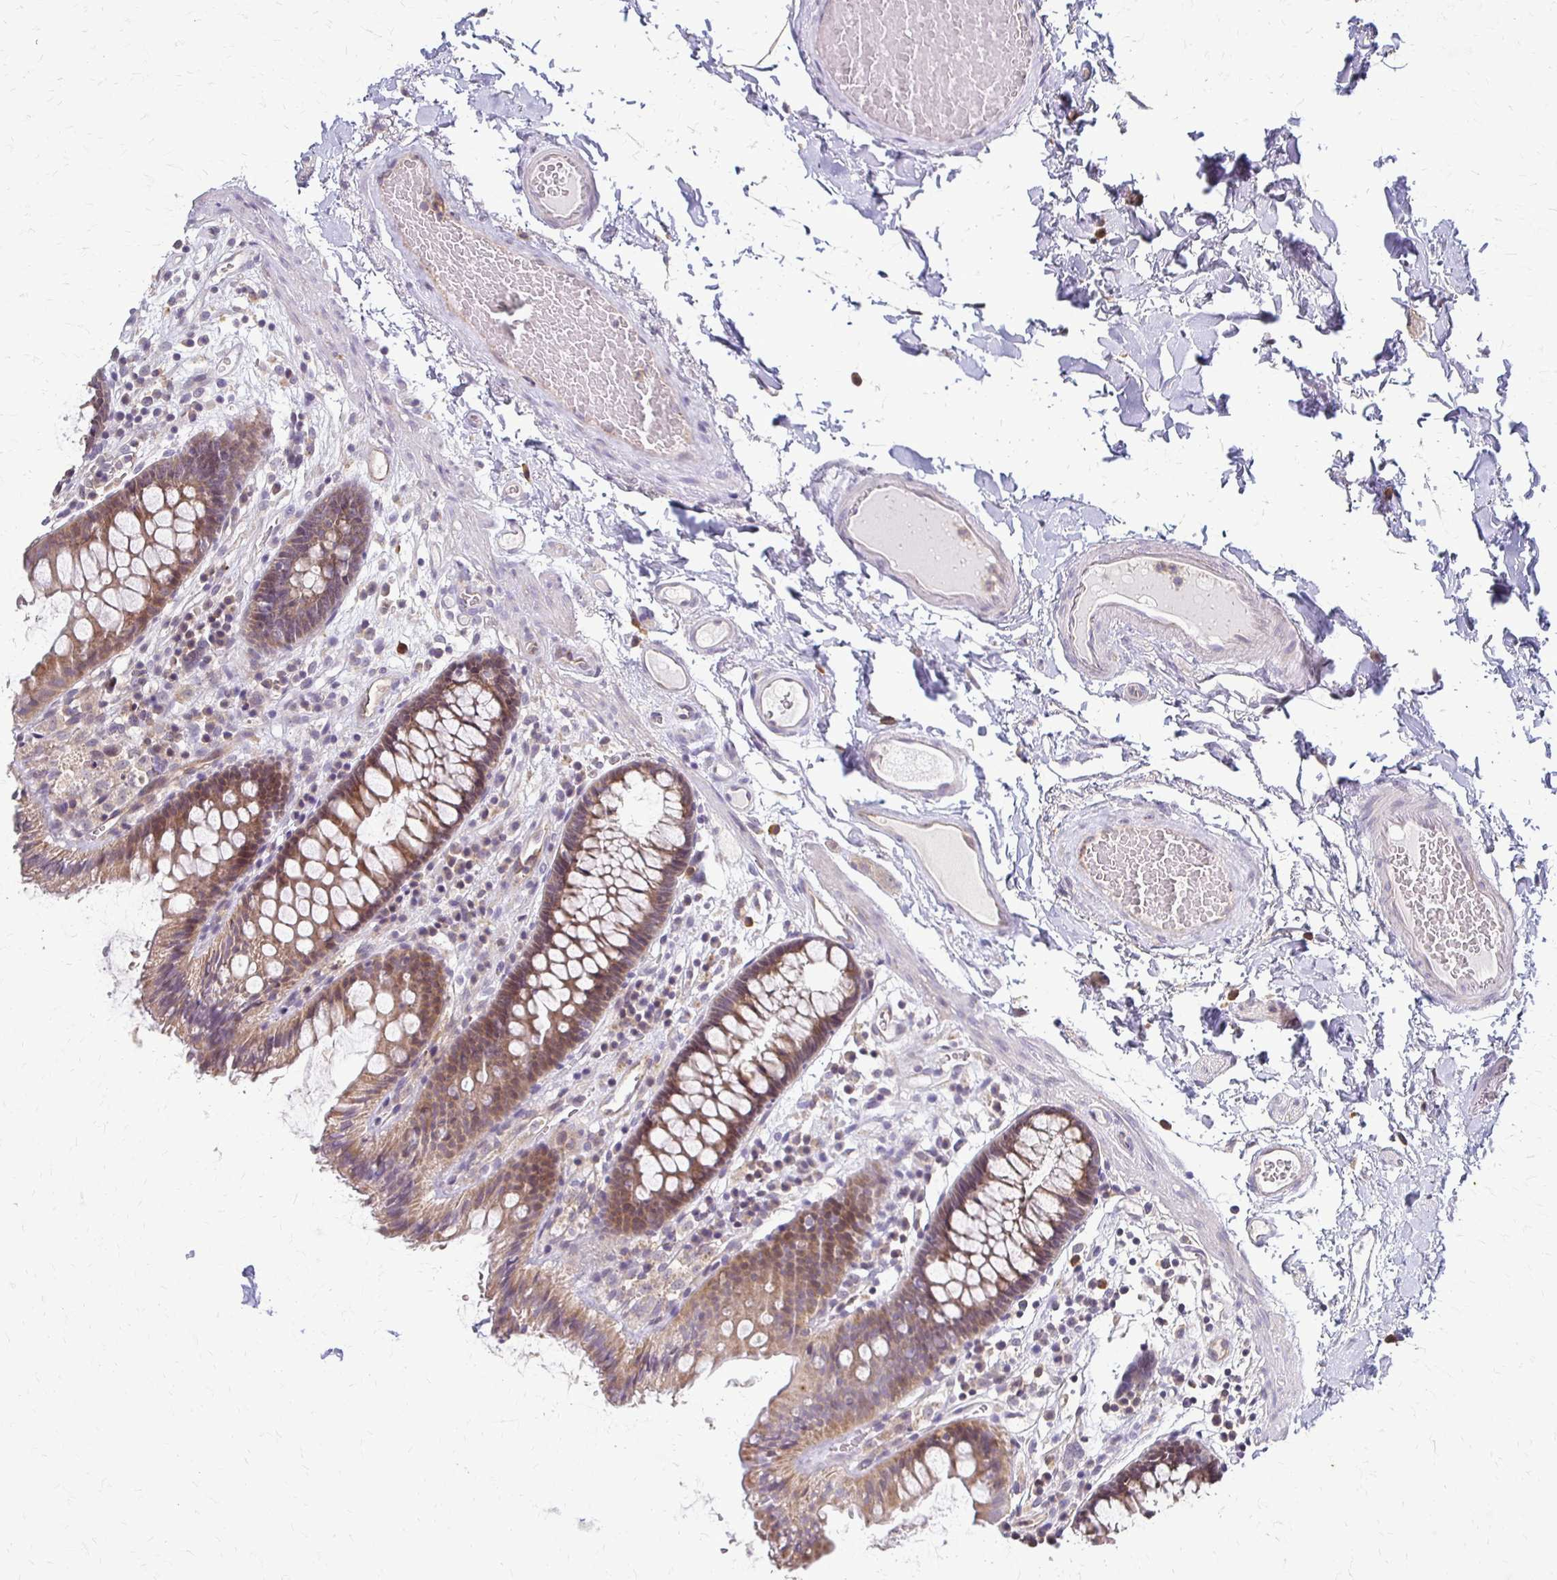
{"staining": {"intensity": "negative", "quantity": "none", "location": "none"}, "tissue": "colon", "cell_type": "Endothelial cells", "image_type": "normal", "snomed": [{"axis": "morphology", "description": "Normal tissue, NOS"}, {"axis": "topography", "description": "Colon"}], "caption": "IHC micrograph of unremarkable colon: human colon stained with DAB (3,3'-diaminobenzidine) exhibits no significant protein expression in endothelial cells. Brightfield microscopy of immunohistochemistry stained with DAB (3,3'-diaminobenzidine) (brown) and hematoxylin (blue), captured at high magnification.", "gene": "SLC9A9", "patient": {"sex": "male", "age": 84}}